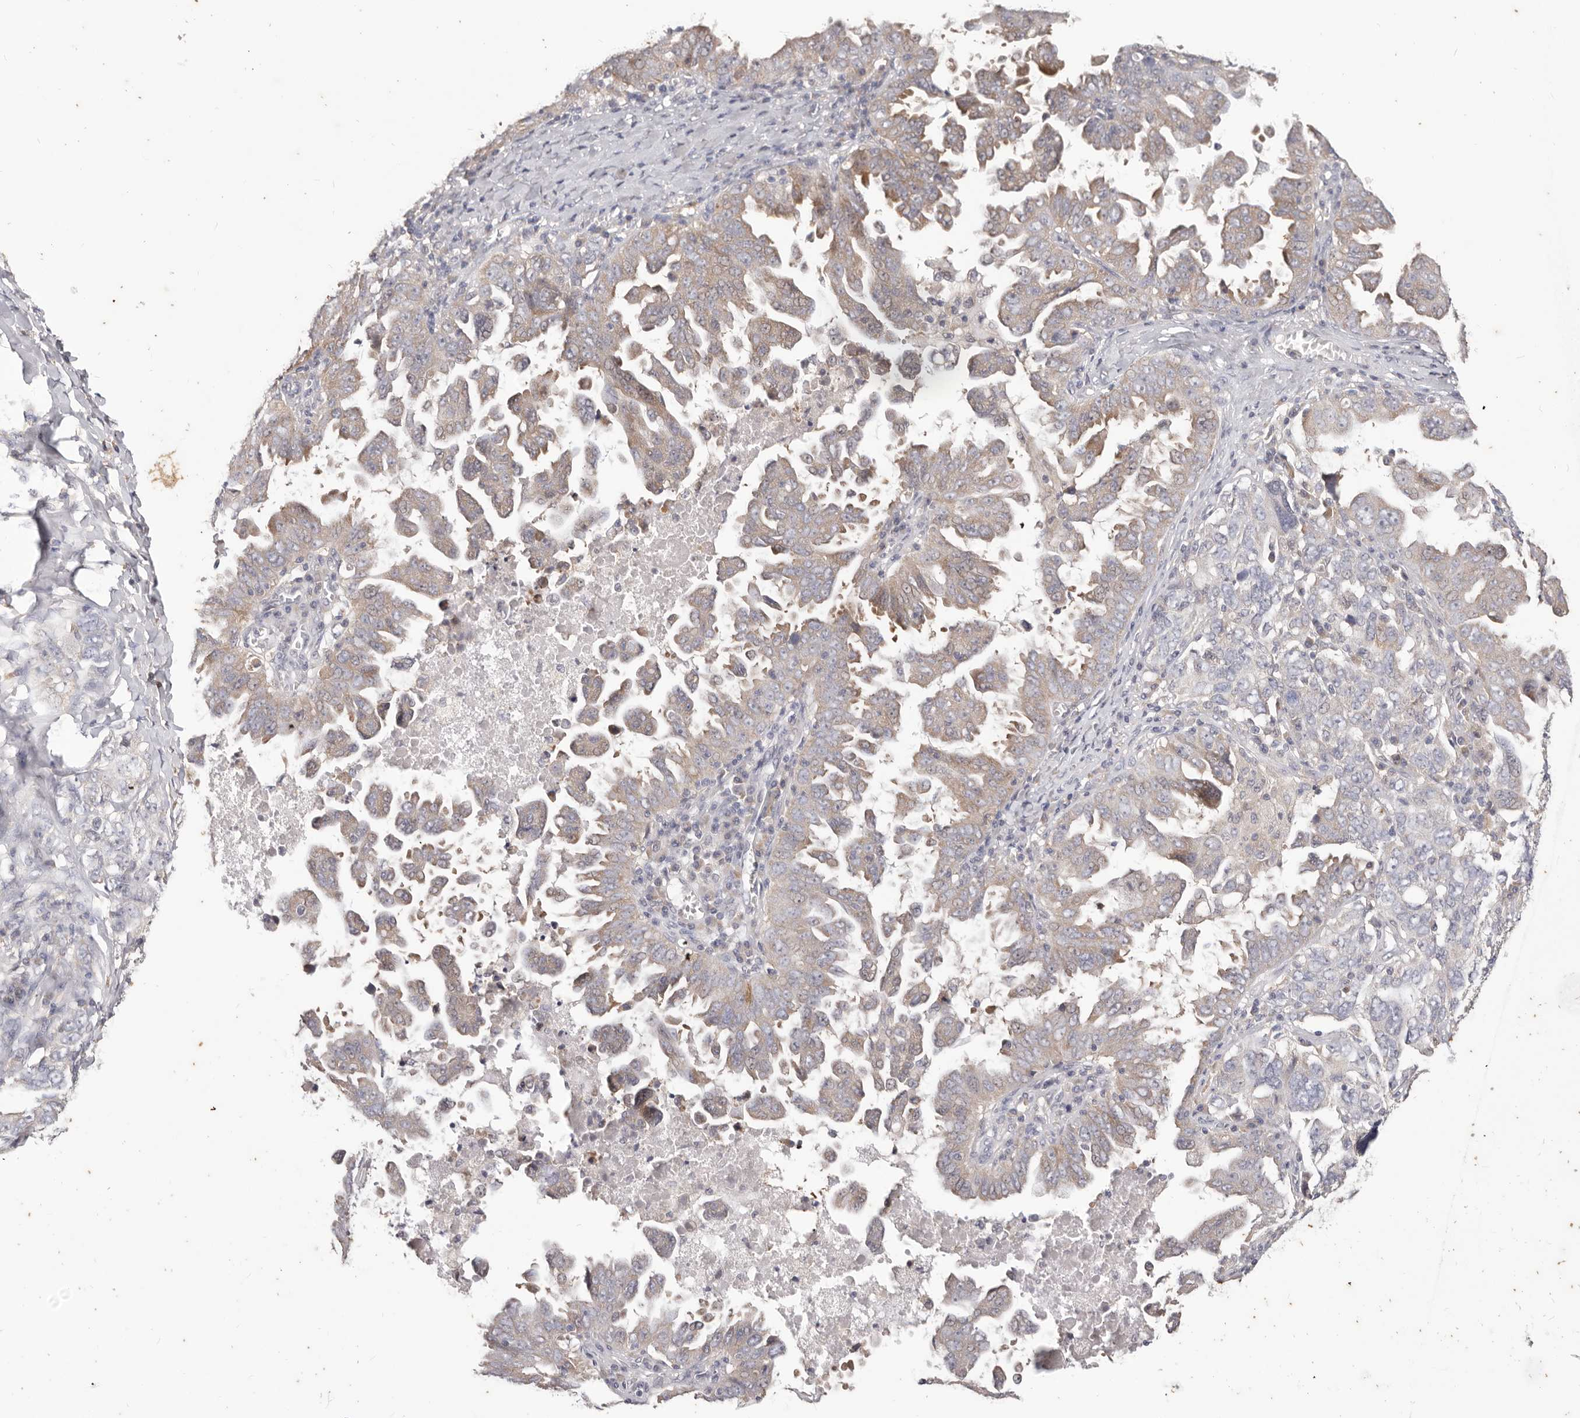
{"staining": {"intensity": "weak", "quantity": "25%-75%", "location": "cytoplasmic/membranous"}, "tissue": "ovarian cancer", "cell_type": "Tumor cells", "image_type": "cancer", "snomed": [{"axis": "morphology", "description": "Carcinoma, endometroid"}, {"axis": "topography", "description": "Ovary"}], "caption": "A photomicrograph of ovarian cancer (endometroid carcinoma) stained for a protein demonstrates weak cytoplasmic/membranous brown staining in tumor cells.", "gene": "WDR77", "patient": {"sex": "female", "age": 62}}